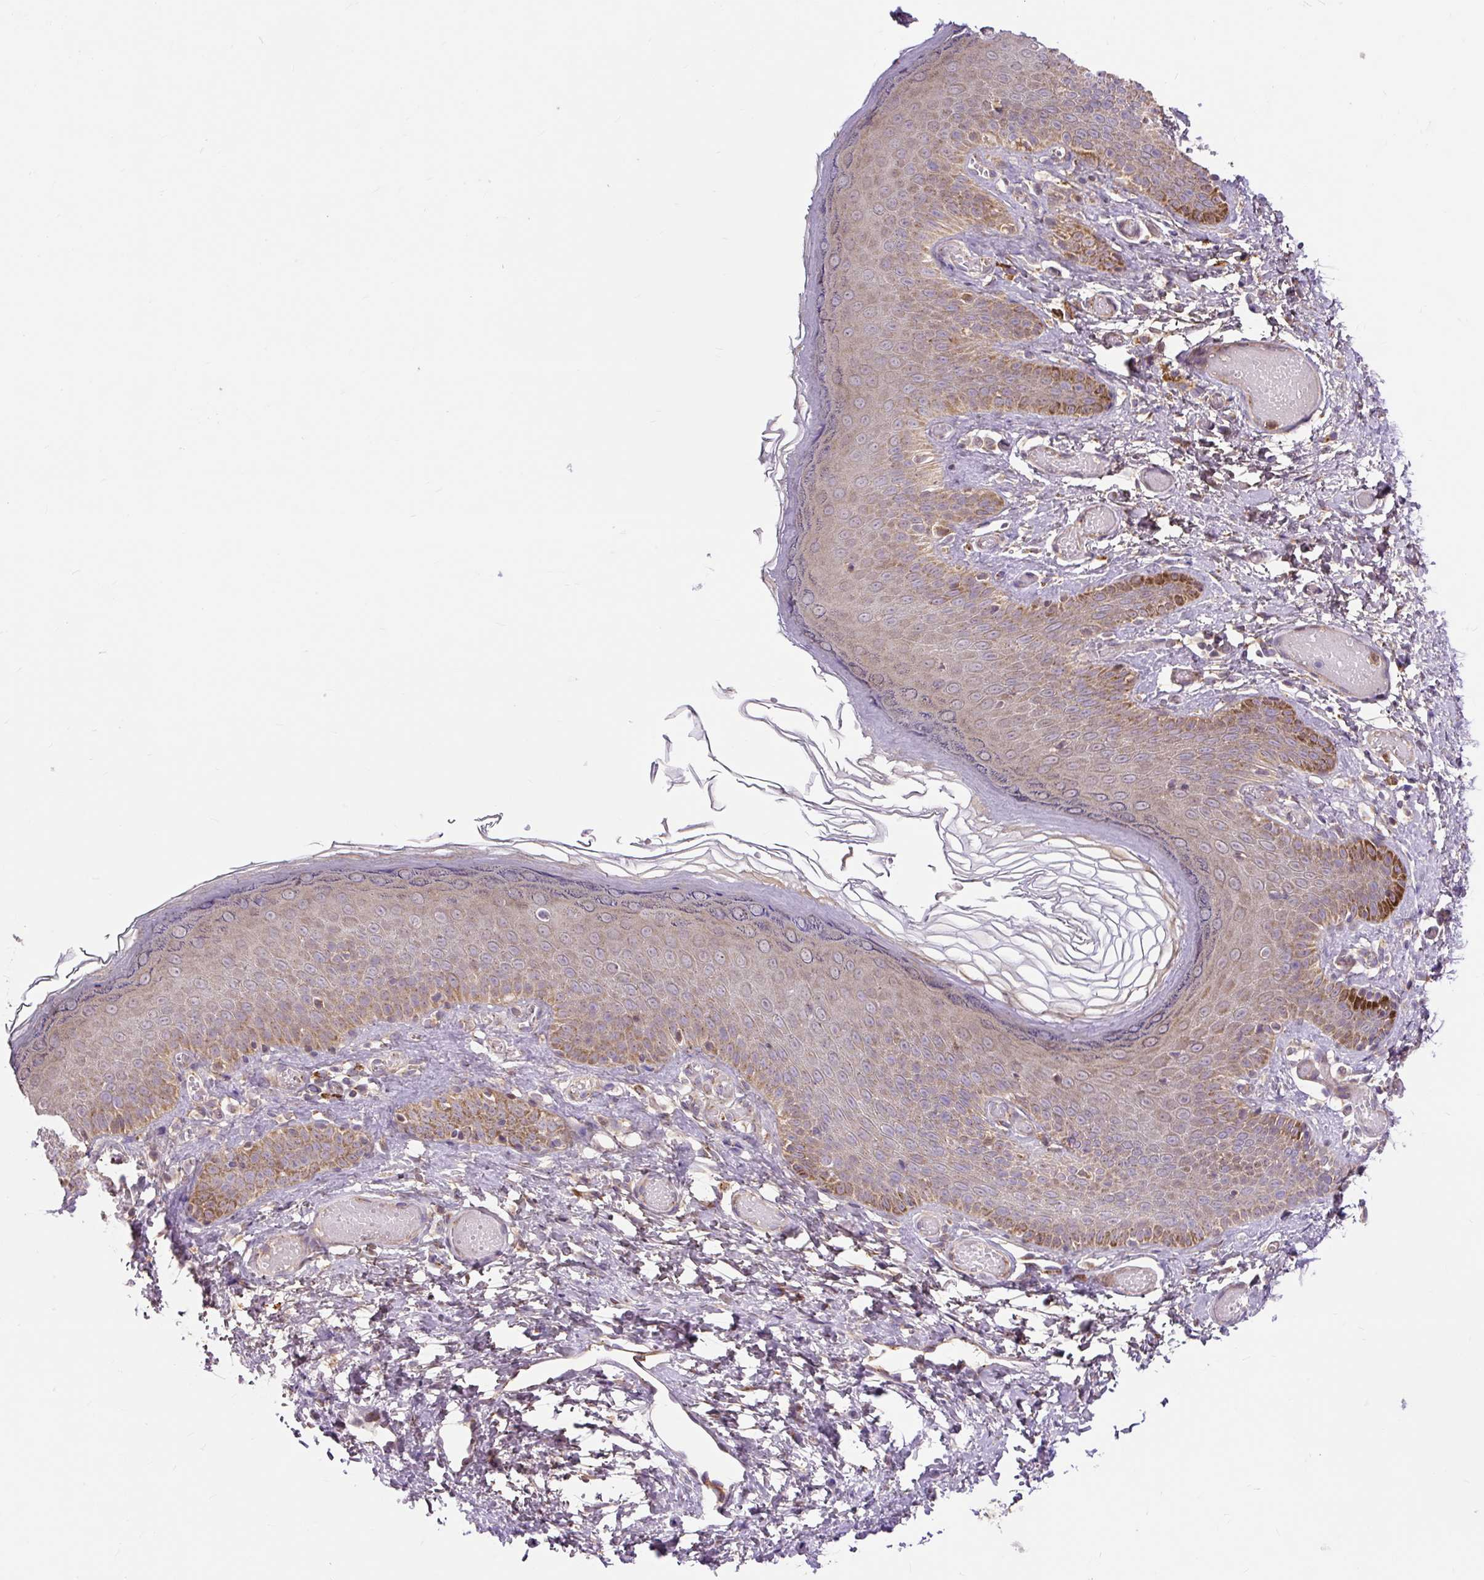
{"staining": {"intensity": "moderate", "quantity": ">75%", "location": "cytoplasmic/membranous"}, "tissue": "skin", "cell_type": "Epidermal cells", "image_type": "normal", "snomed": [{"axis": "morphology", "description": "Normal tissue, NOS"}, {"axis": "topography", "description": "Anal"}], "caption": "Epidermal cells show medium levels of moderate cytoplasmic/membranous expression in about >75% of cells in benign human skin.", "gene": "TRIAP1", "patient": {"sex": "female", "age": 40}}